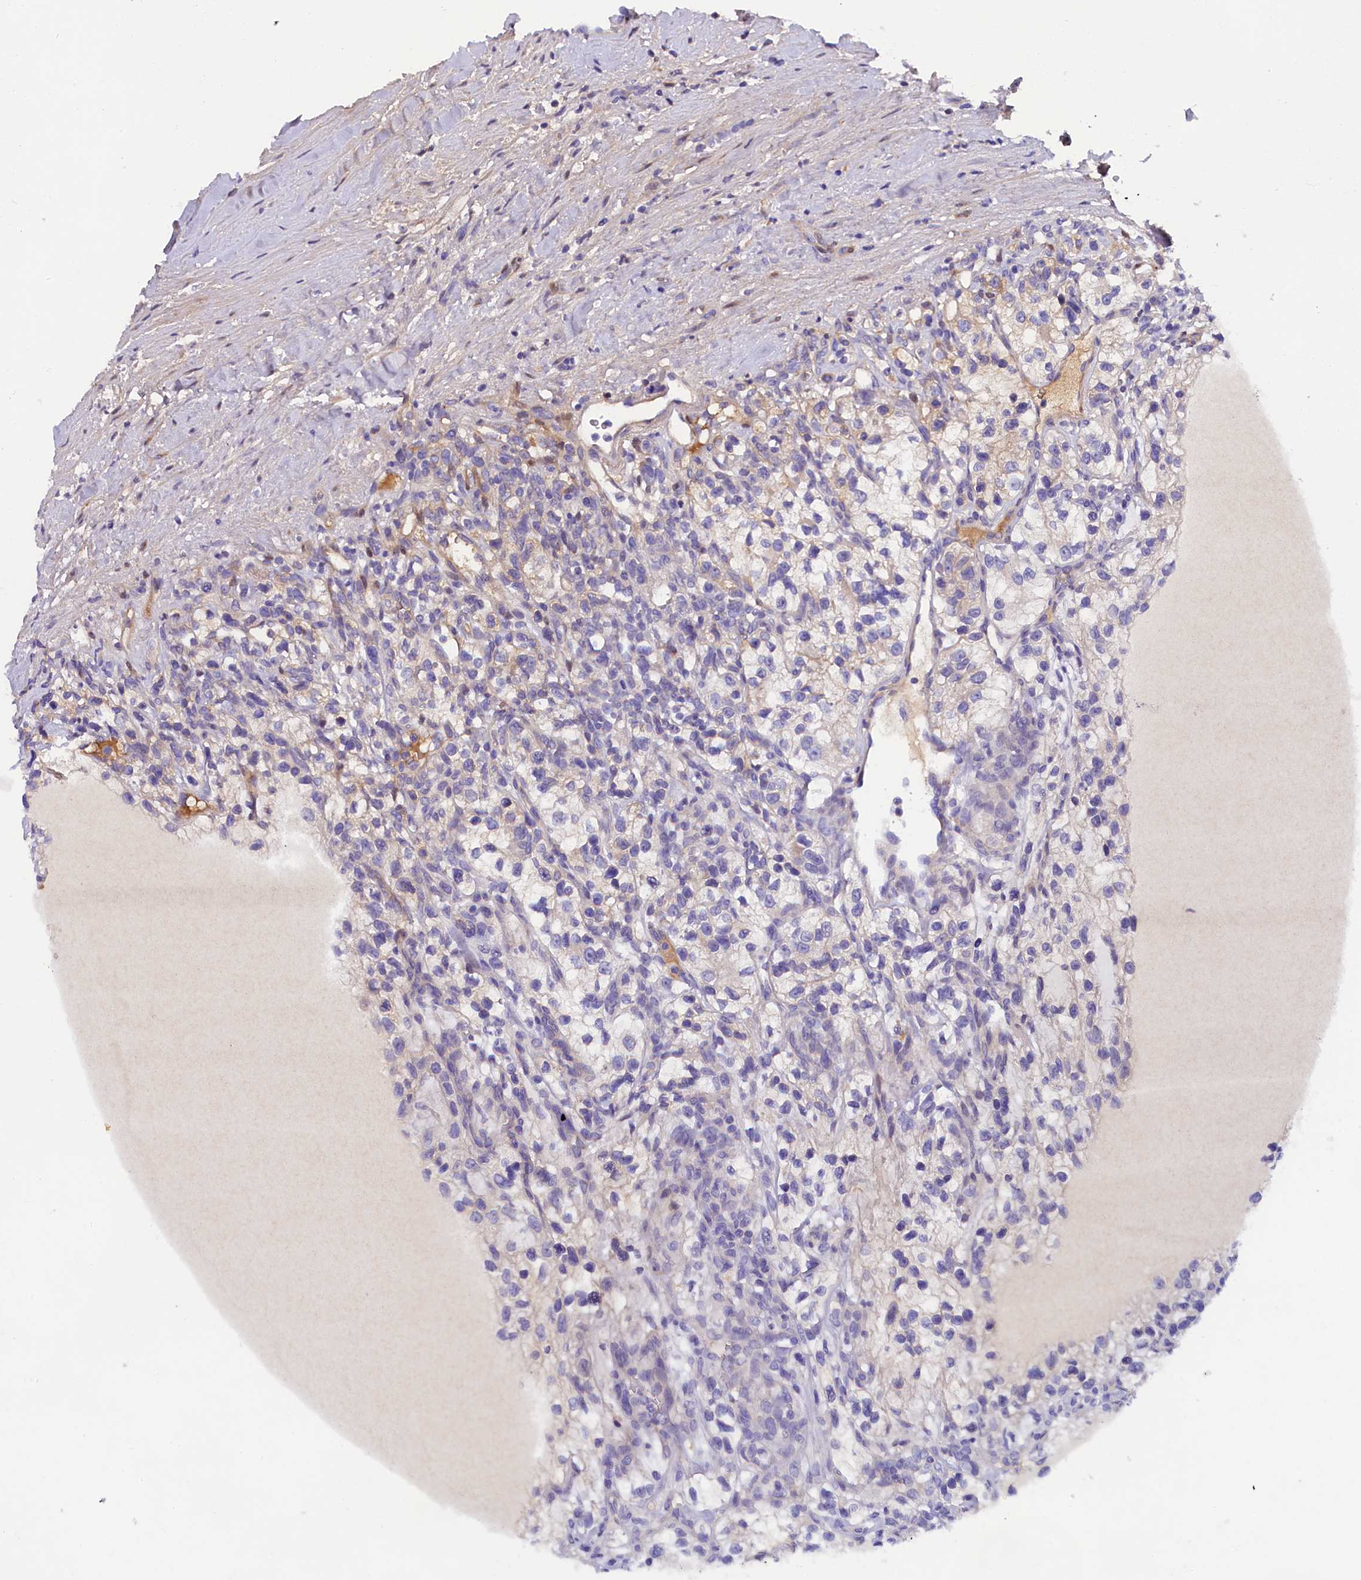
{"staining": {"intensity": "weak", "quantity": "<25%", "location": "cytoplasmic/membranous"}, "tissue": "renal cancer", "cell_type": "Tumor cells", "image_type": "cancer", "snomed": [{"axis": "morphology", "description": "Adenocarcinoma, NOS"}, {"axis": "topography", "description": "Kidney"}], "caption": "This is a micrograph of immunohistochemistry (IHC) staining of adenocarcinoma (renal), which shows no expression in tumor cells. Nuclei are stained in blue.", "gene": "SOD3", "patient": {"sex": "female", "age": 57}}